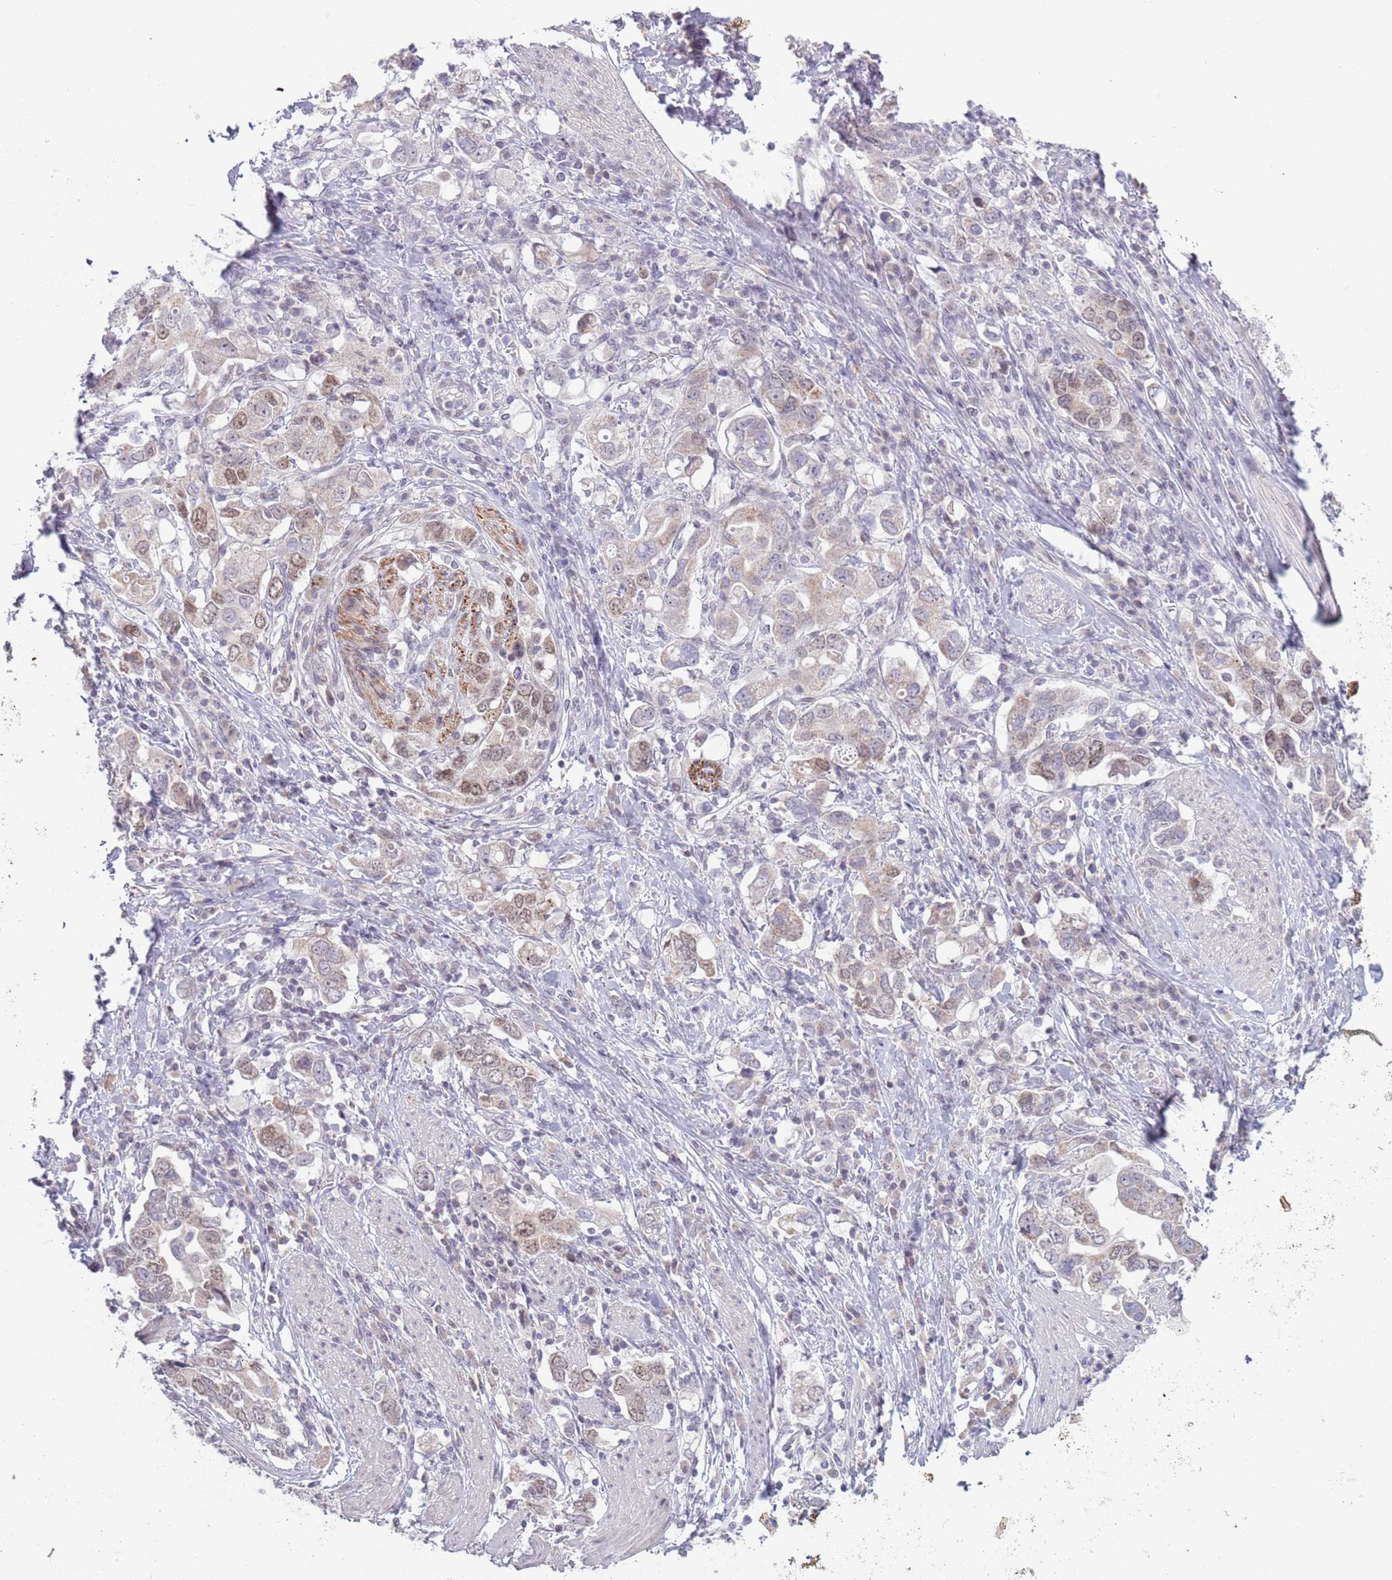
{"staining": {"intensity": "moderate", "quantity": "25%-75%", "location": "cytoplasmic/membranous,nuclear"}, "tissue": "stomach cancer", "cell_type": "Tumor cells", "image_type": "cancer", "snomed": [{"axis": "morphology", "description": "Adenocarcinoma, NOS"}, {"axis": "topography", "description": "Stomach, upper"}, {"axis": "topography", "description": "Stomach"}], "caption": "High-magnification brightfield microscopy of stomach cancer (adenocarcinoma) stained with DAB (3,3'-diaminobenzidine) (brown) and counterstained with hematoxylin (blue). tumor cells exhibit moderate cytoplasmic/membranous and nuclear expression is seen in approximately25%-75% of cells.", "gene": "MRPL34", "patient": {"sex": "male", "age": 62}}